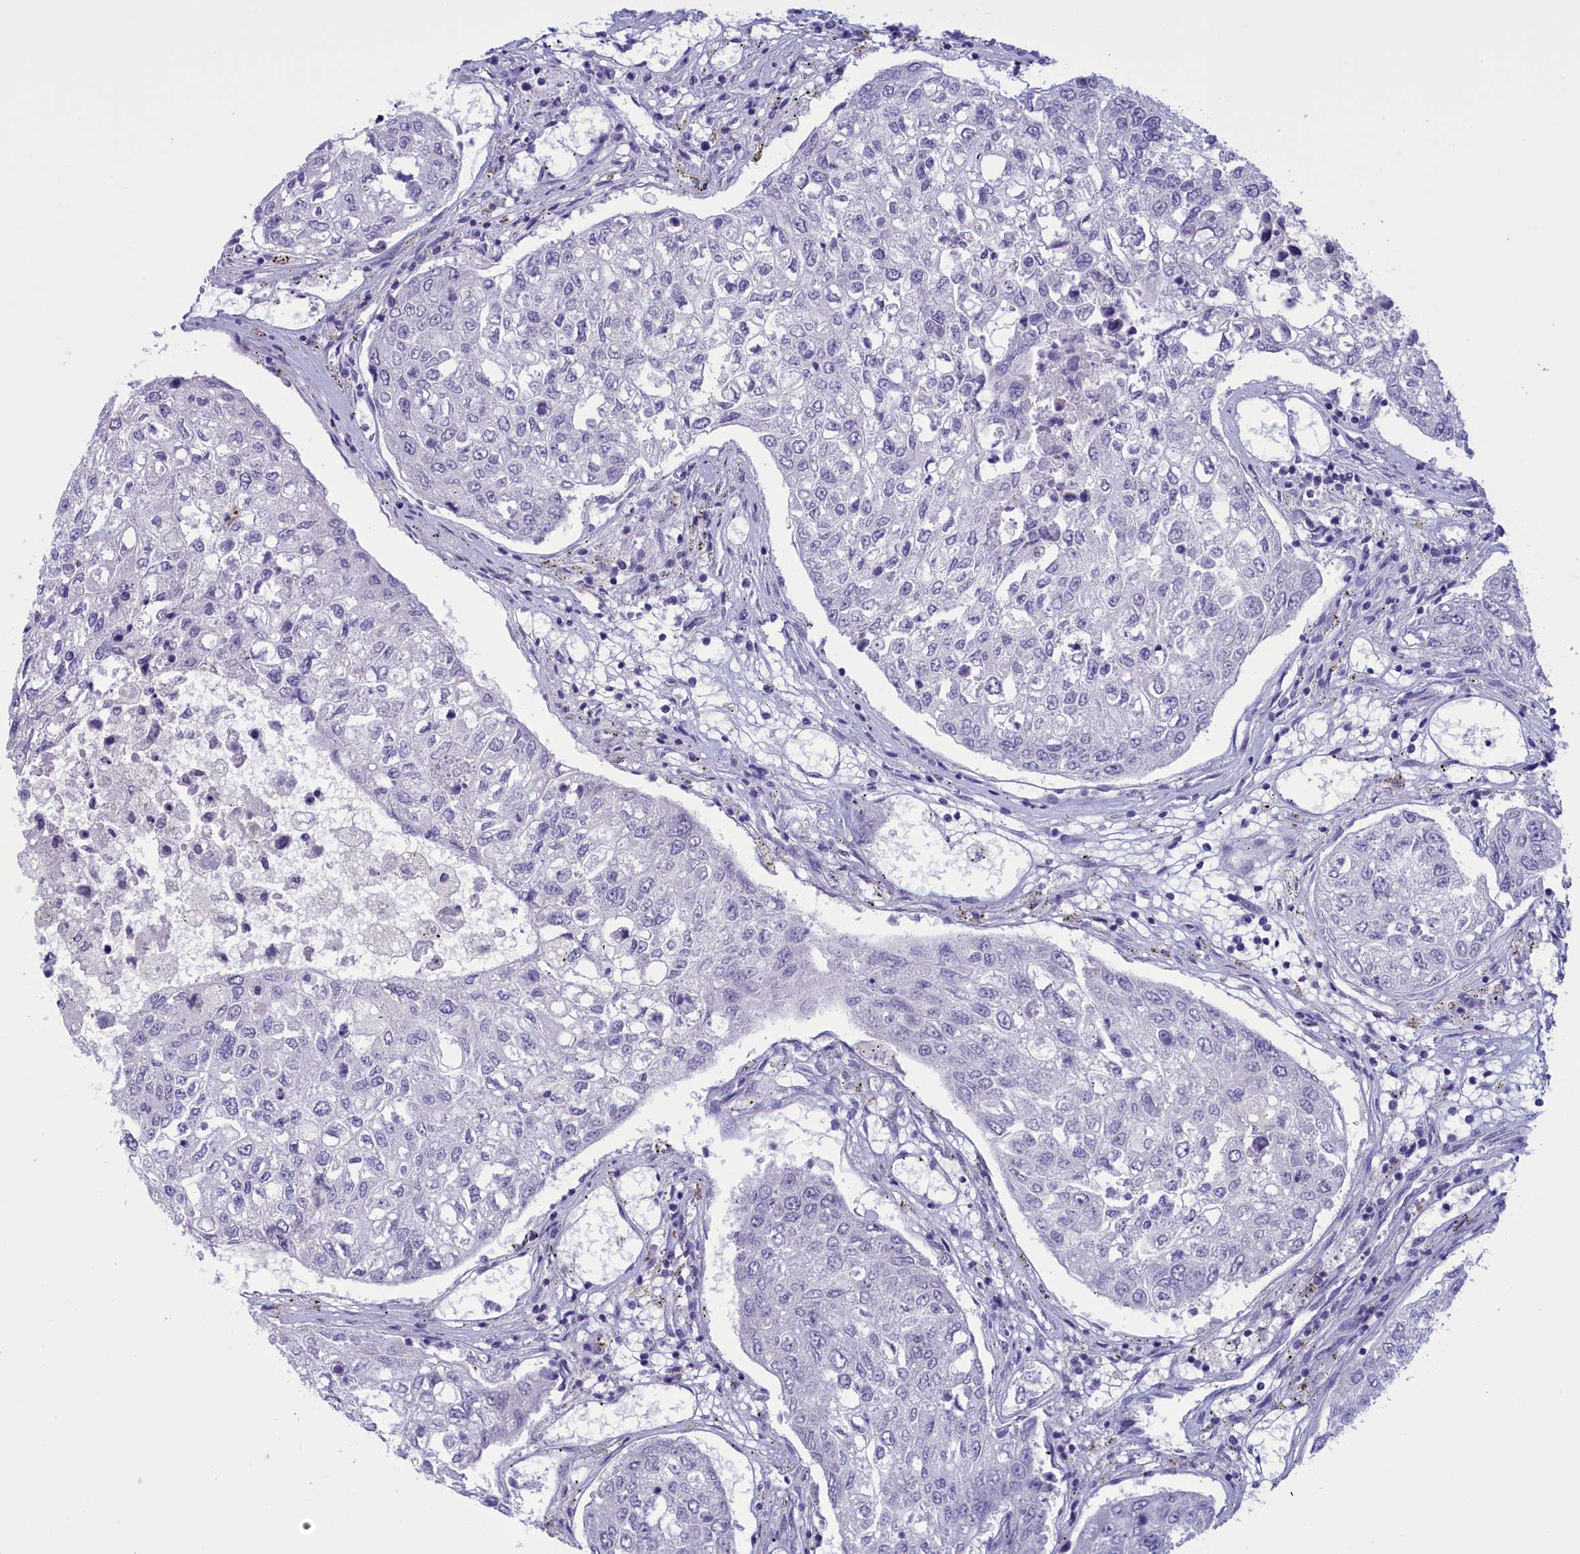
{"staining": {"intensity": "negative", "quantity": "none", "location": "none"}, "tissue": "urothelial cancer", "cell_type": "Tumor cells", "image_type": "cancer", "snomed": [{"axis": "morphology", "description": "Urothelial carcinoma, High grade"}, {"axis": "topography", "description": "Lymph node"}, {"axis": "topography", "description": "Urinary bladder"}], "caption": "High power microscopy histopathology image of an immunohistochemistry (IHC) micrograph of high-grade urothelial carcinoma, revealing no significant staining in tumor cells. (DAB immunohistochemistry visualized using brightfield microscopy, high magnification).", "gene": "ELOA2", "patient": {"sex": "male", "age": 51}}